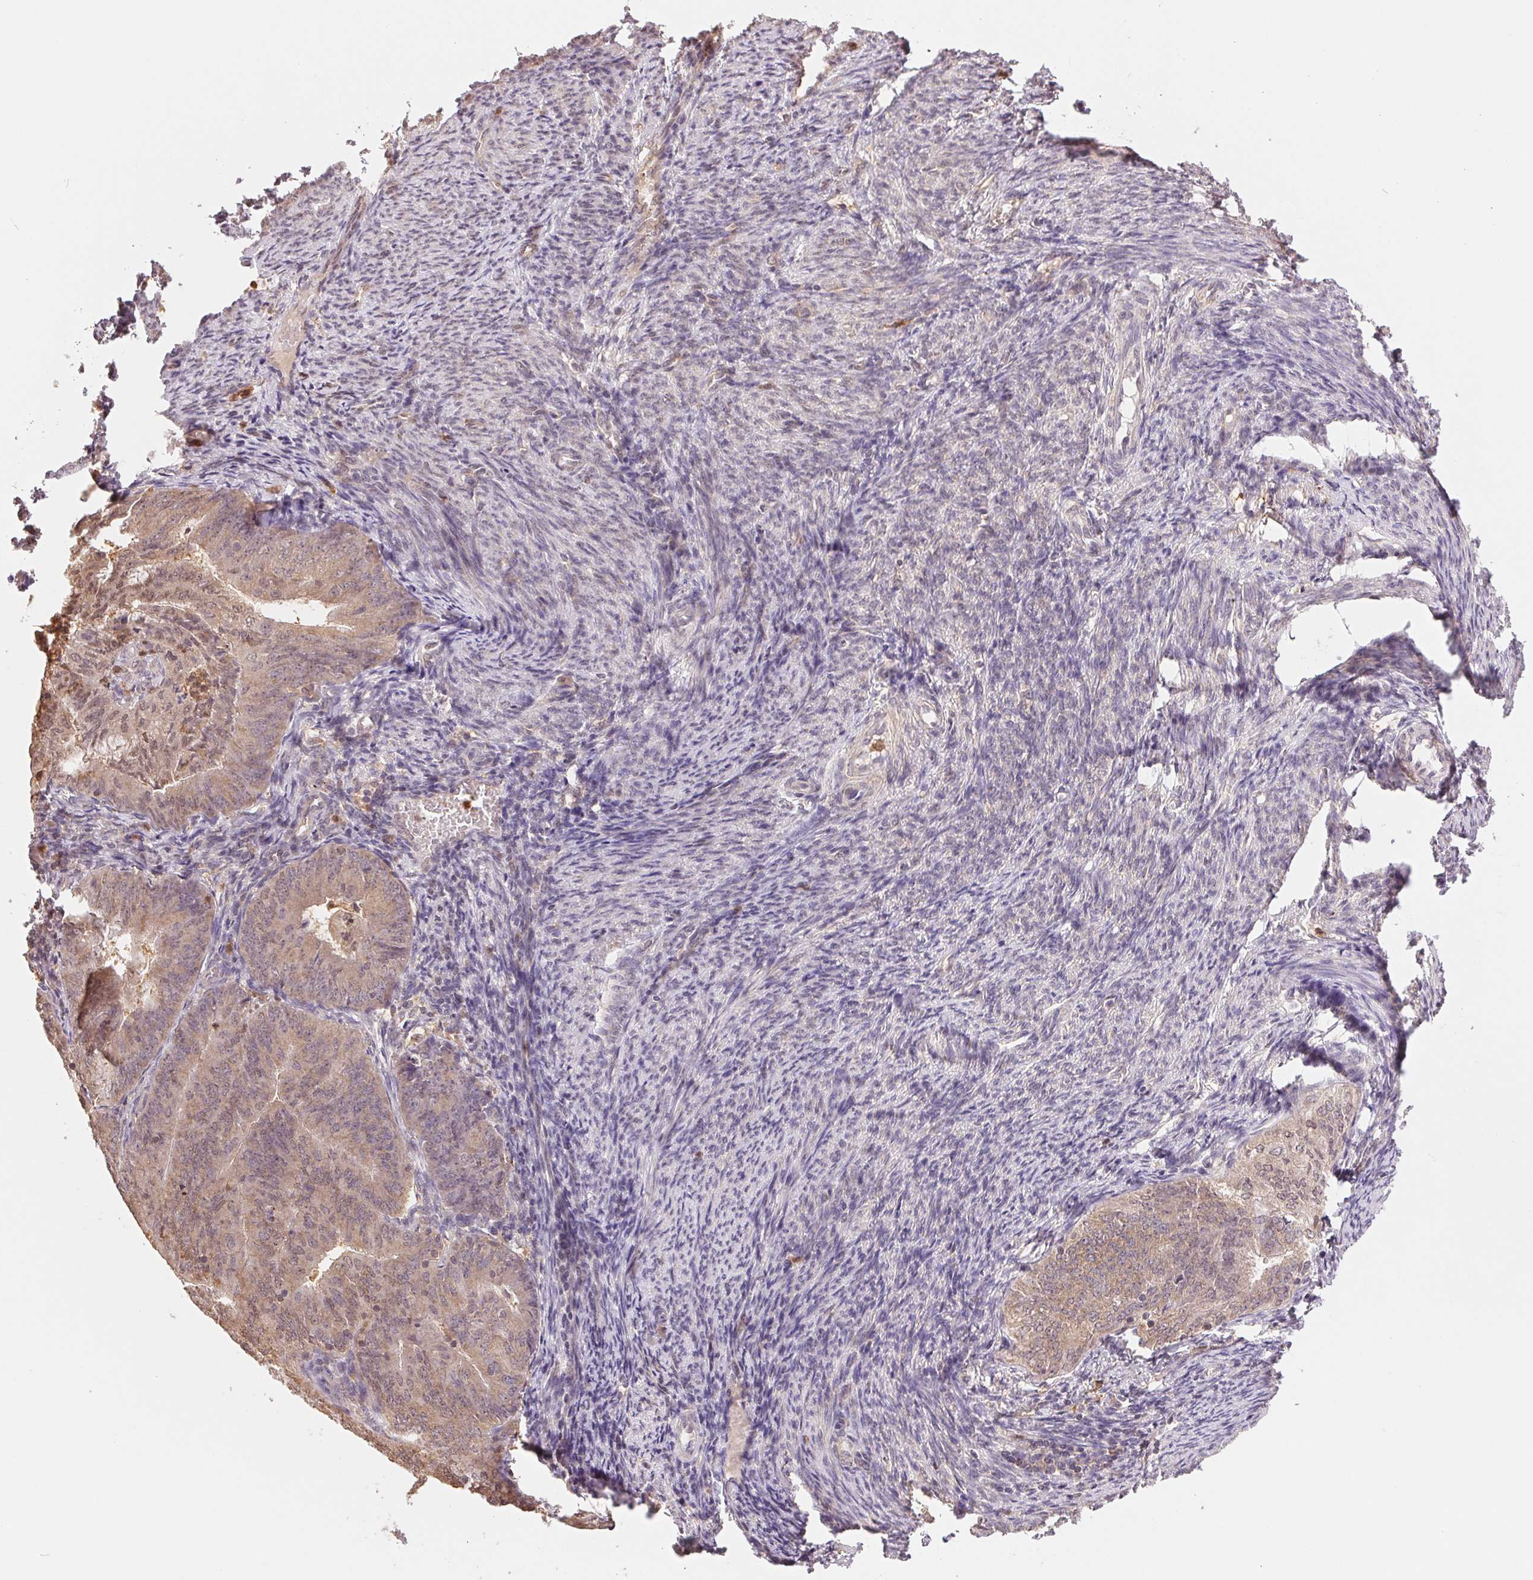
{"staining": {"intensity": "weak", "quantity": "25%-75%", "location": "cytoplasmic/membranous"}, "tissue": "endometrial cancer", "cell_type": "Tumor cells", "image_type": "cancer", "snomed": [{"axis": "morphology", "description": "Adenocarcinoma, NOS"}, {"axis": "topography", "description": "Endometrium"}], "caption": "Protein expression analysis of endometrial cancer shows weak cytoplasmic/membranous staining in approximately 25%-75% of tumor cells. Immunohistochemistry stains the protein of interest in brown and the nuclei are stained blue.", "gene": "CDC123", "patient": {"sex": "female", "age": 57}}